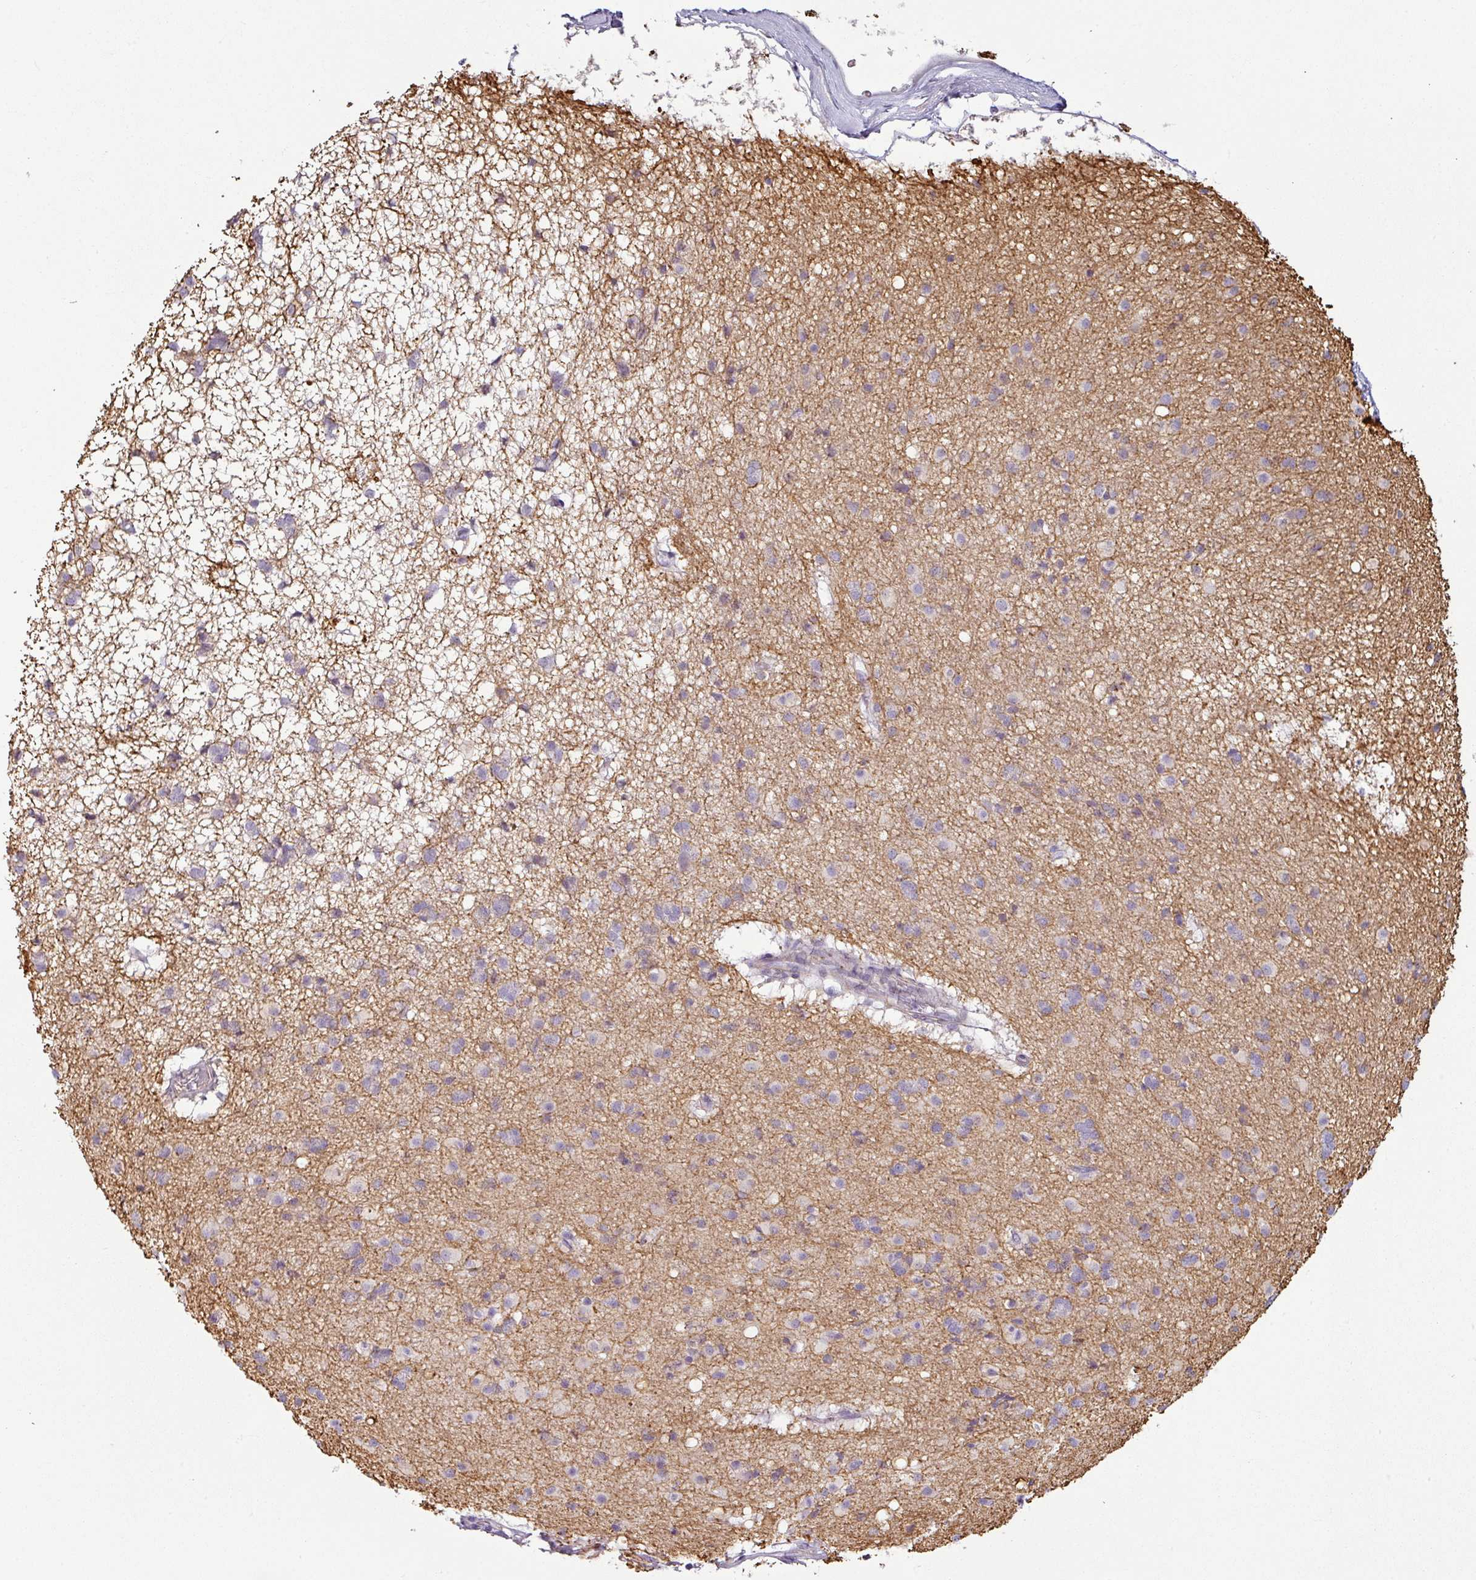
{"staining": {"intensity": "weak", "quantity": "25%-75%", "location": "cytoplasmic/membranous"}, "tissue": "caudate", "cell_type": "Glial cells", "image_type": "normal", "snomed": [{"axis": "morphology", "description": "Normal tissue, NOS"}, {"axis": "topography", "description": "Lateral ventricle wall"}], "caption": "Normal caudate reveals weak cytoplasmic/membranous expression in about 25%-75% of glial cells.", "gene": "OR52D1", "patient": {"sex": "male", "age": 58}}